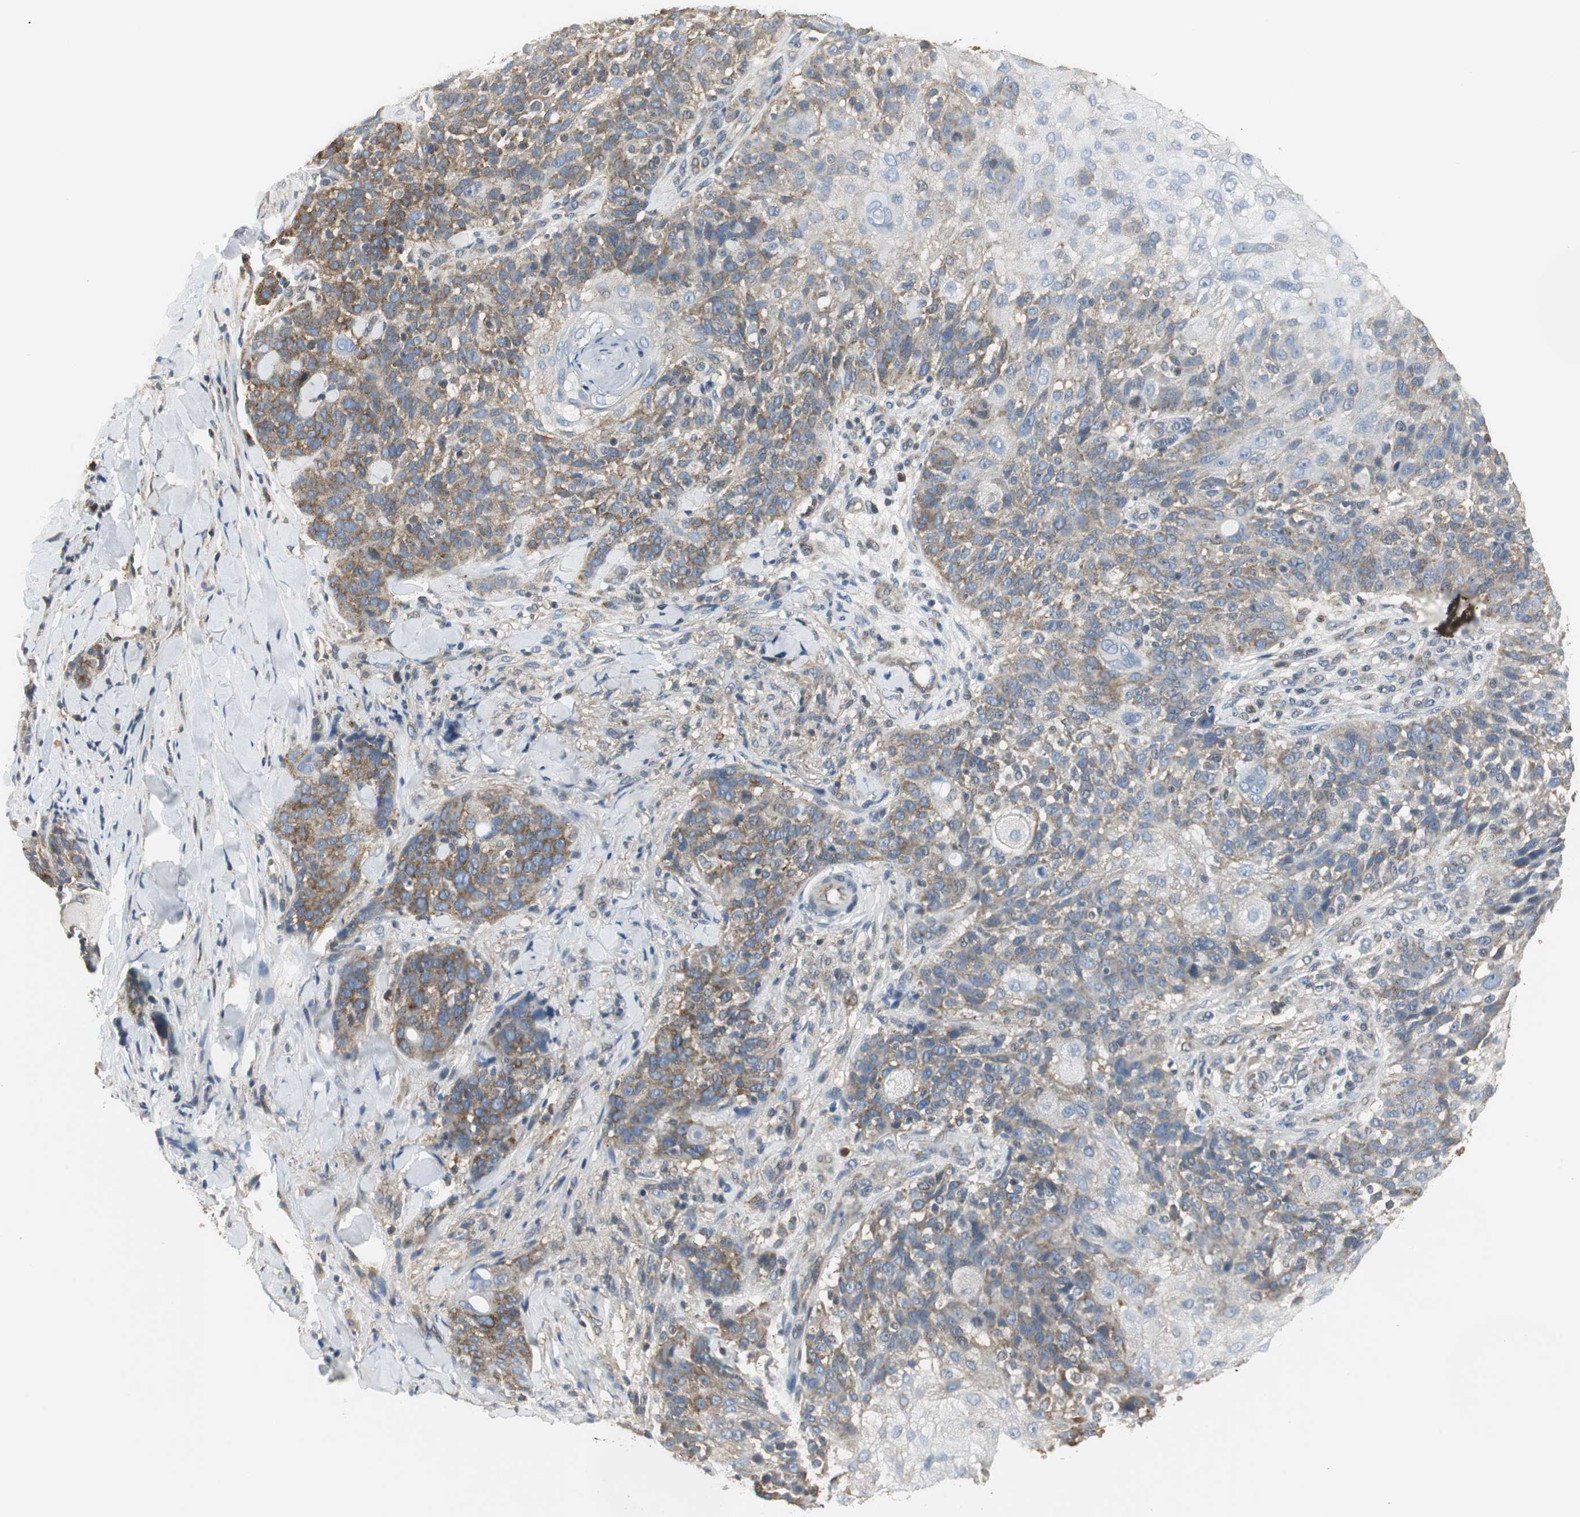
{"staining": {"intensity": "weak", "quantity": ">75%", "location": "cytoplasmic/membranous"}, "tissue": "skin cancer", "cell_type": "Tumor cells", "image_type": "cancer", "snomed": [{"axis": "morphology", "description": "Normal tissue, NOS"}, {"axis": "morphology", "description": "Squamous cell carcinoma, NOS"}, {"axis": "topography", "description": "Skin"}], "caption": "IHC micrograph of squamous cell carcinoma (skin) stained for a protein (brown), which reveals low levels of weak cytoplasmic/membranous expression in about >75% of tumor cells.", "gene": "CCT5", "patient": {"sex": "female", "age": 83}}